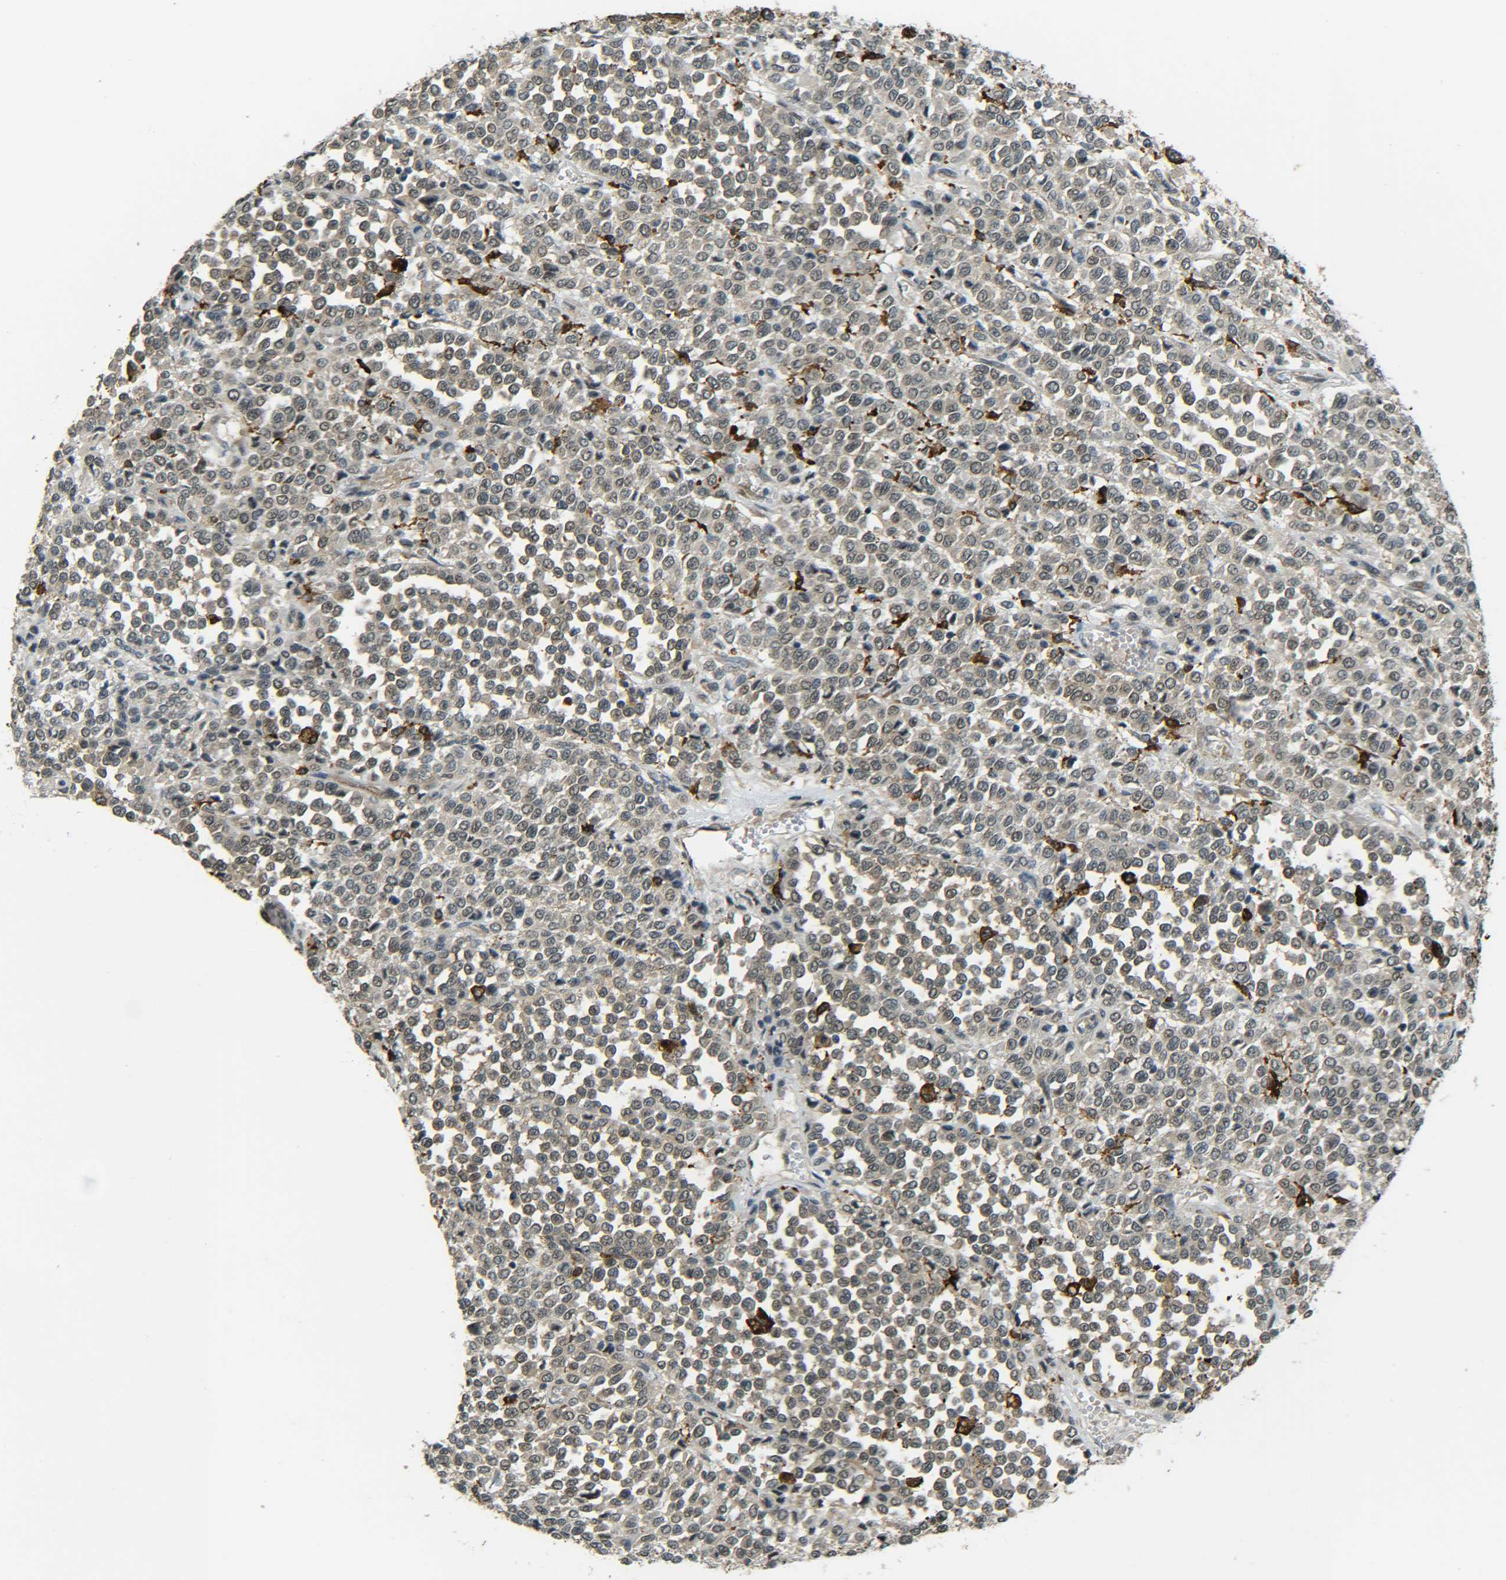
{"staining": {"intensity": "weak", "quantity": ">75%", "location": "cytoplasmic/membranous,nuclear"}, "tissue": "melanoma", "cell_type": "Tumor cells", "image_type": "cancer", "snomed": [{"axis": "morphology", "description": "Malignant melanoma, Metastatic site"}, {"axis": "topography", "description": "Pancreas"}], "caption": "Malignant melanoma (metastatic site) stained with a brown dye shows weak cytoplasmic/membranous and nuclear positive staining in about >75% of tumor cells.", "gene": "DAB2", "patient": {"sex": "female", "age": 30}}